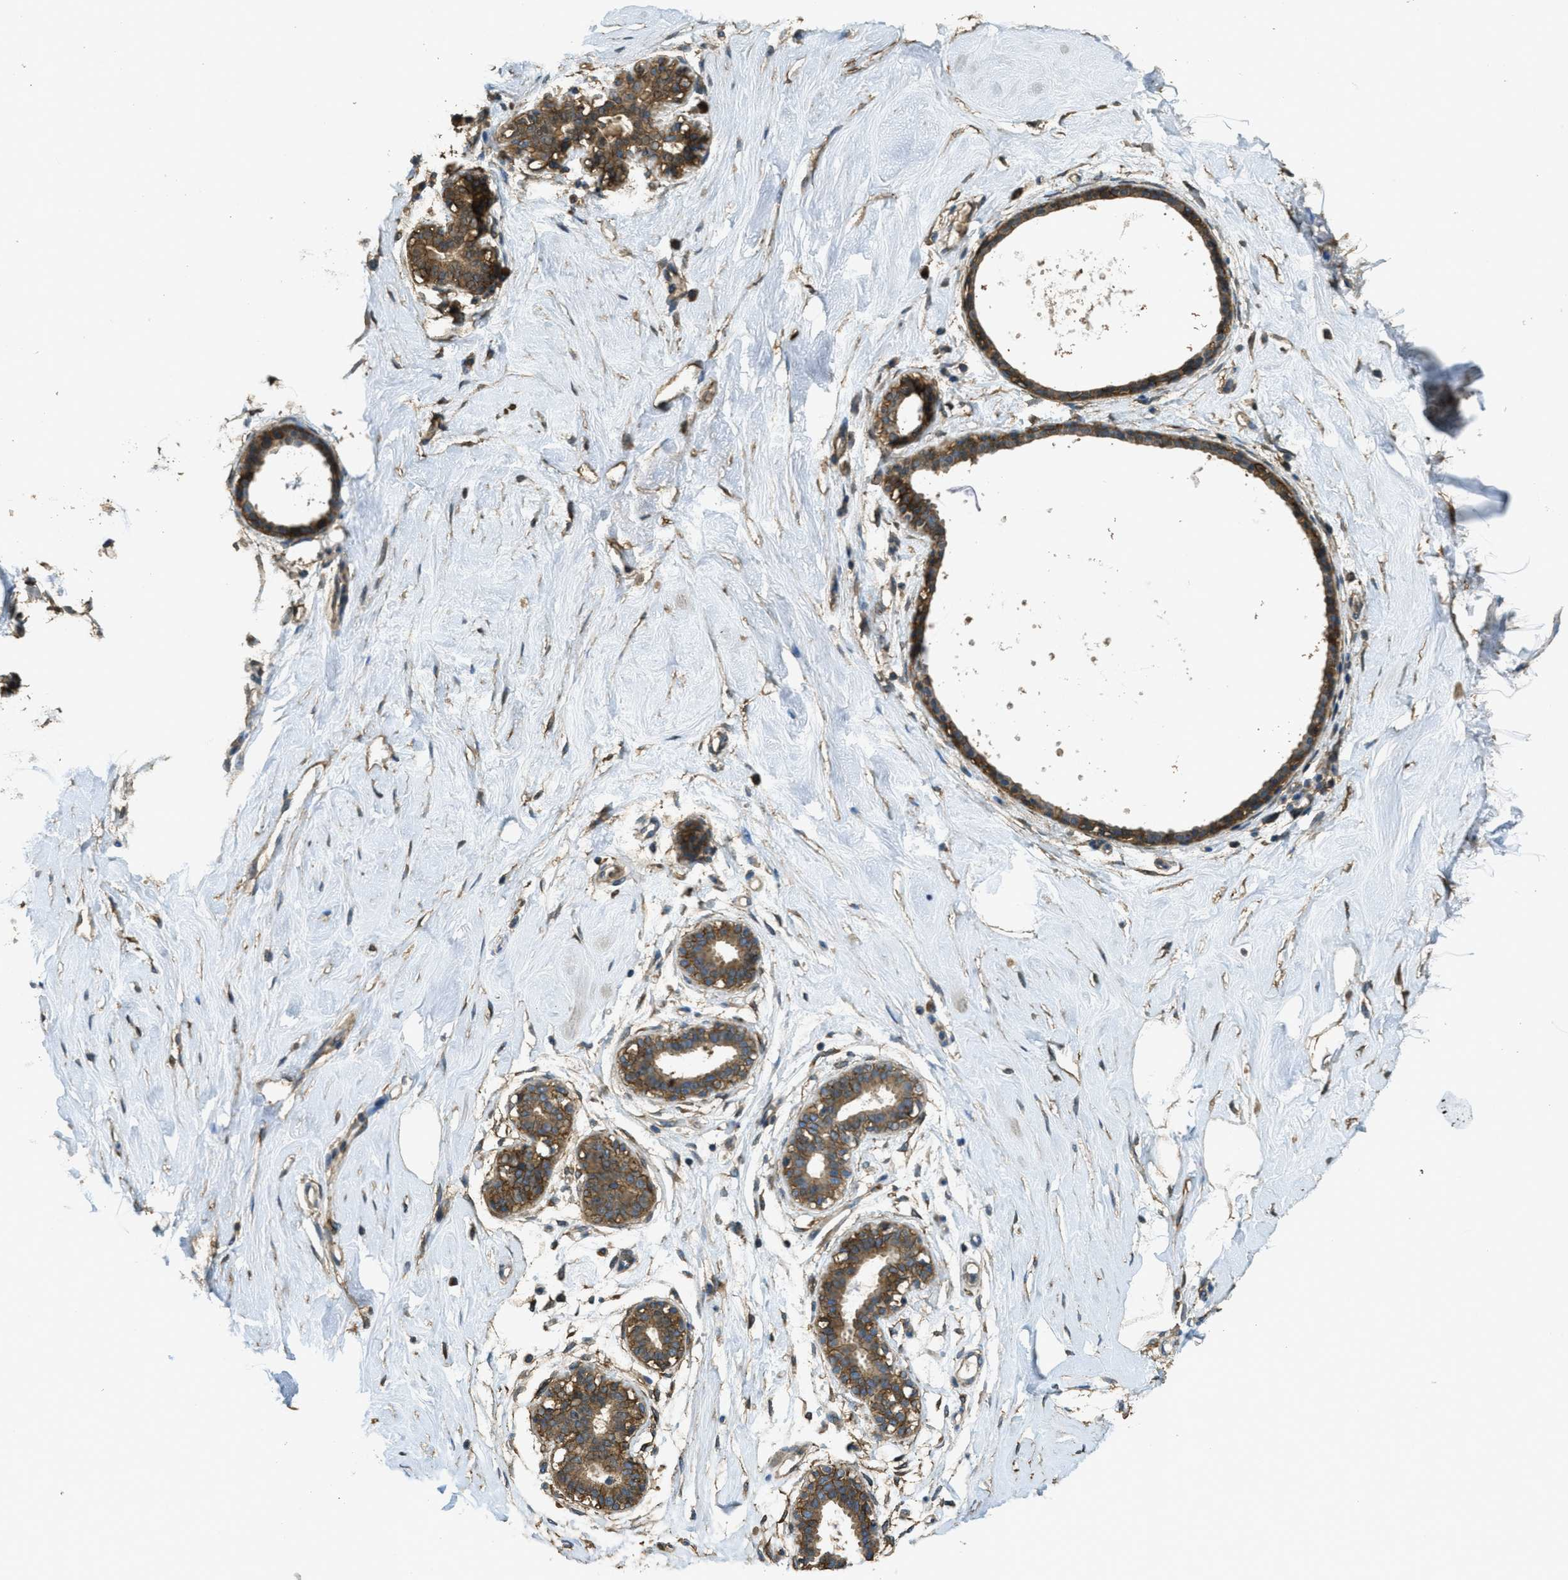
{"staining": {"intensity": "moderate", "quantity": ">75%", "location": "cytoplasmic/membranous"}, "tissue": "breast", "cell_type": "Adipocytes", "image_type": "normal", "snomed": [{"axis": "morphology", "description": "Normal tissue, NOS"}, {"axis": "topography", "description": "Breast"}], "caption": "Breast stained for a protein reveals moderate cytoplasmic/membranous positivity in adipocytes. (Brightfield microscopy of DAB IHC at high magnification).", "gene": "CD276", "patient": {"sex": "female", "age": 23}}